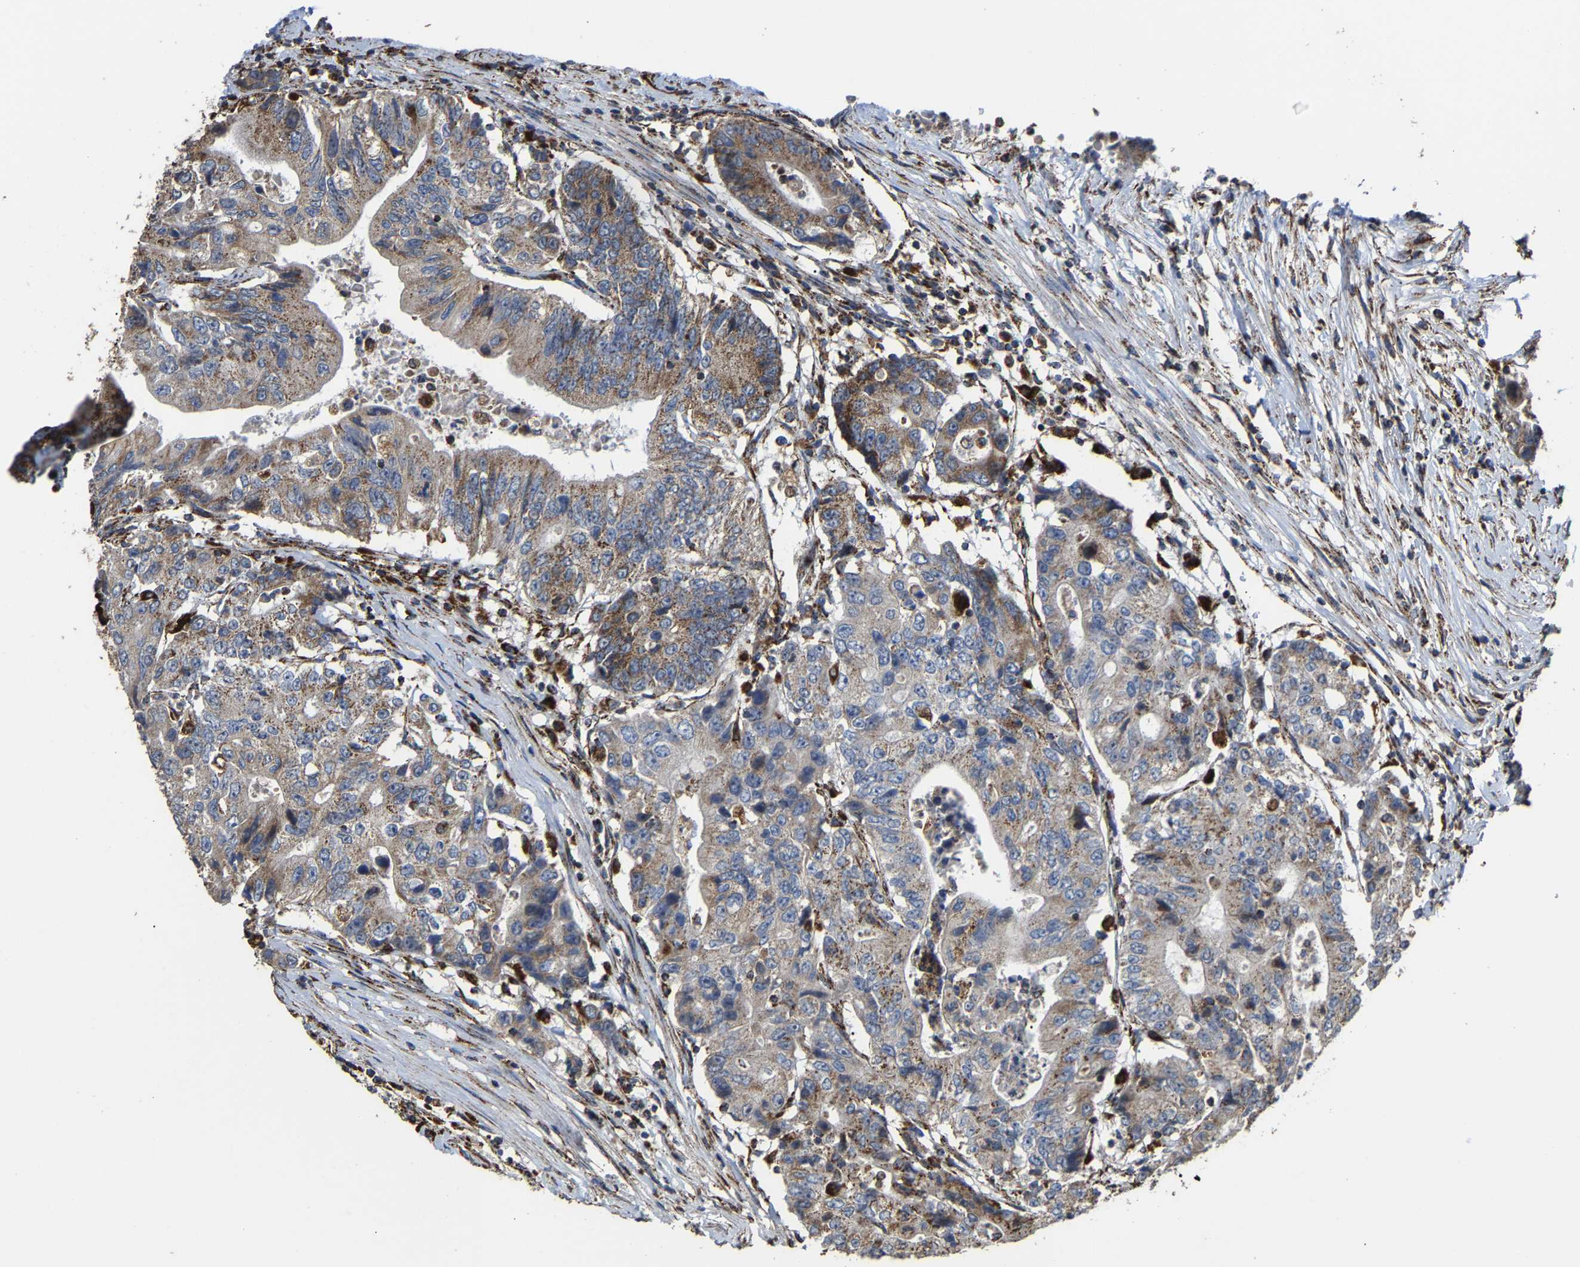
{"staining": {"intensity": "moderate", "quantity": ">75%", "location": "cytoplasmic/membranous"}, "tissue": "colorectal cancer", "cell_type": "Tumor cells", "image_type": "cancer", "snomed": [{"axis": "morphology", "description": "Adenocarcinoma, NOS"}, {"axis": "topography", "description": "Colon"}], "caption": "This image demonstrates immunohistochemistry staining of colorectal cancer, with medium moderate cytoplasmic/membranous positivity in approximately >75% of tumor cells.", "gene": "NDUFV3", "patient": {"sex": "female", "age": 77}}